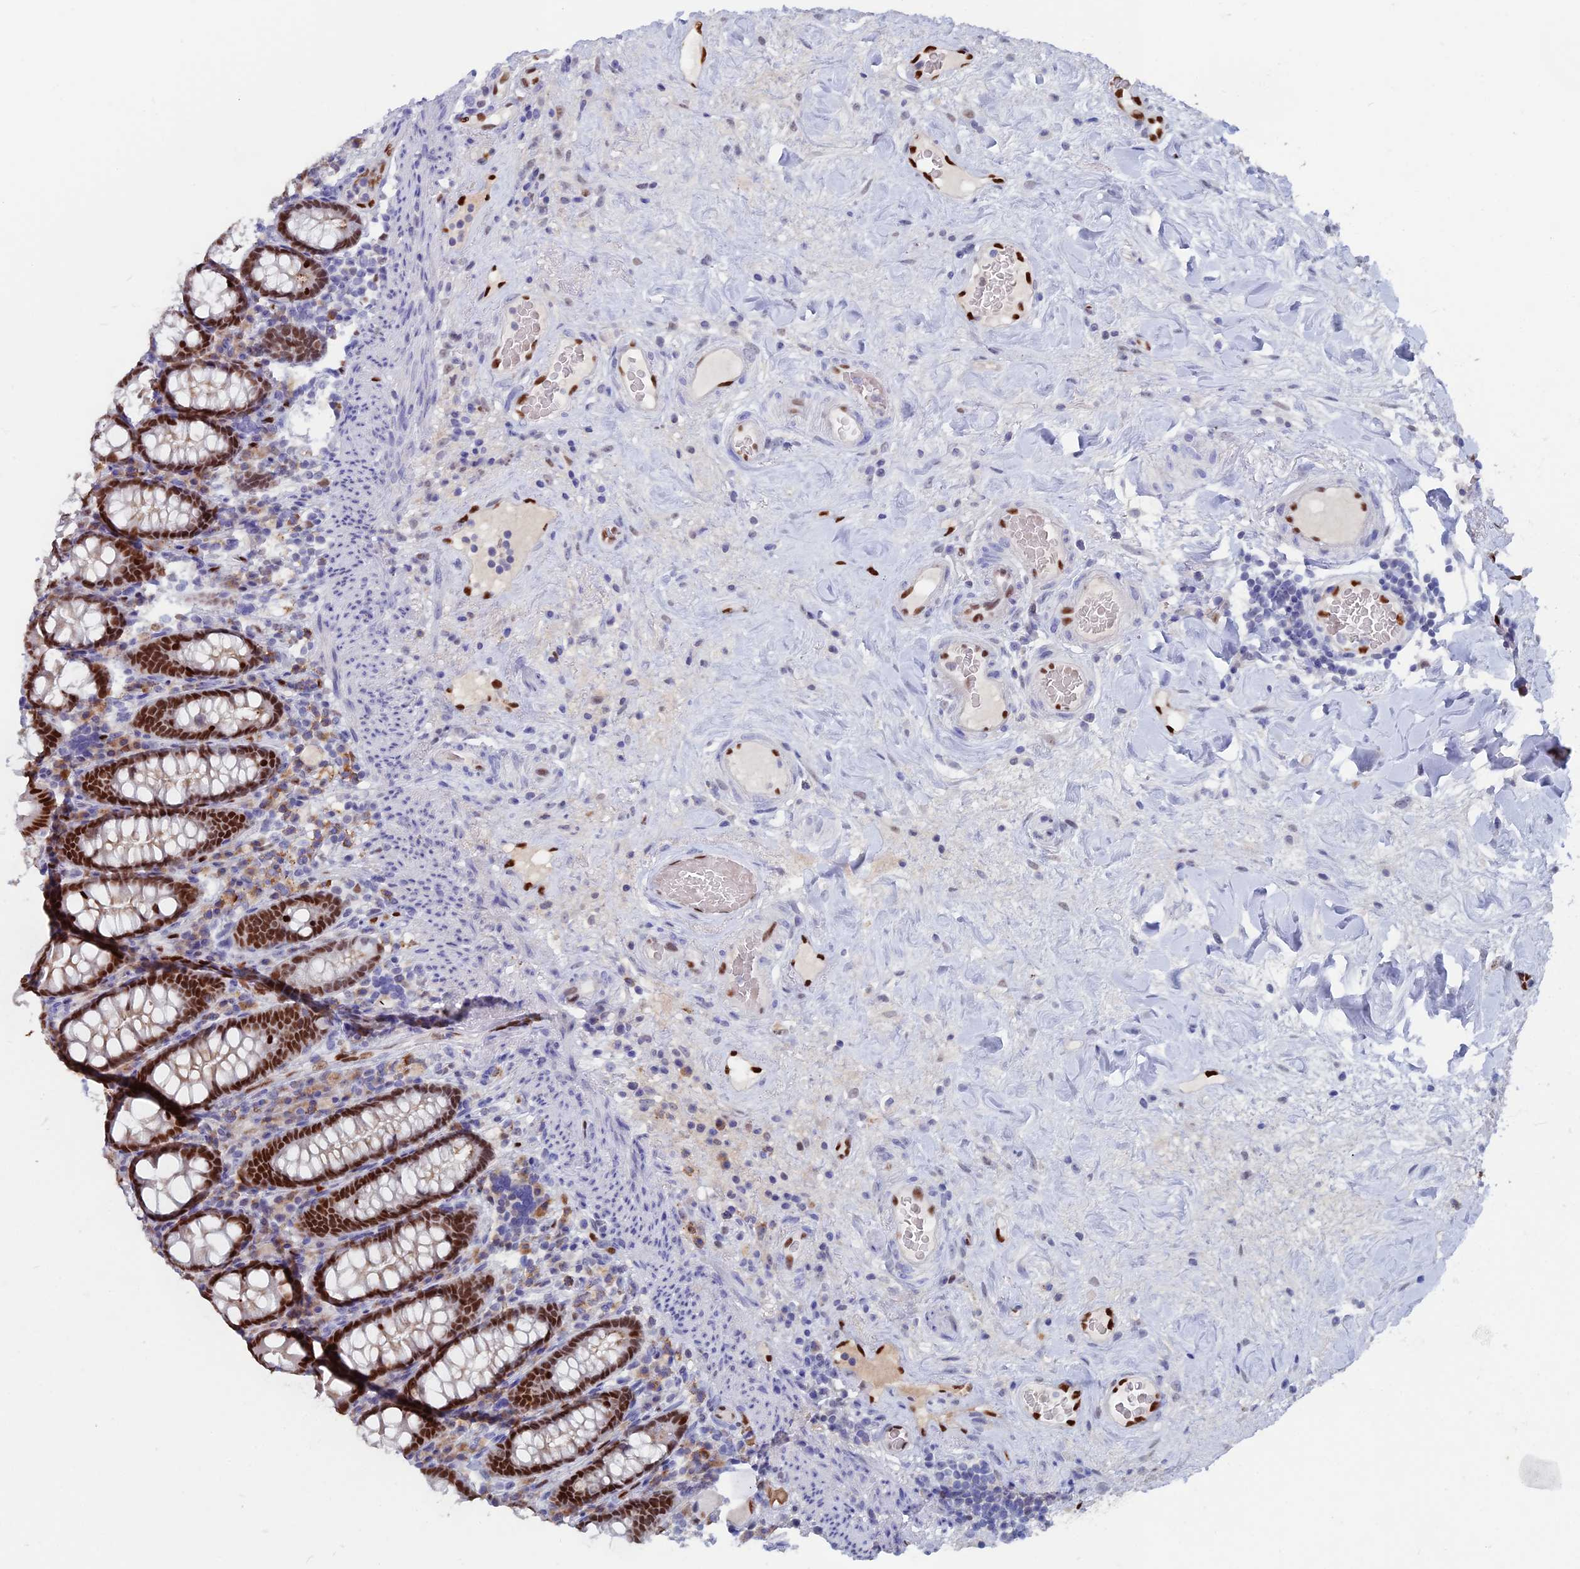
{"staining": {"intensity": "strong", "quantity": ">75%", "location": "nuclear"}, "tissue": "colon", "cell_type": "Endothelial cells", "image_type": "normal", "snomed": [{"axis": "morphology", "description": "Normal tissue, NOS"}, {"axis": "topography", "description": "Colon"}], "caption": "Unremarkable colon demonstrates strong nuclear staining in approximately >75% of endothelial cells (Stains: DAB in brown, nuclei in blue, Microscopy: brightfield microscopy at high magnification)..", "gene": "NOL4L", "patient": {"sex": "female", "age": 79}}